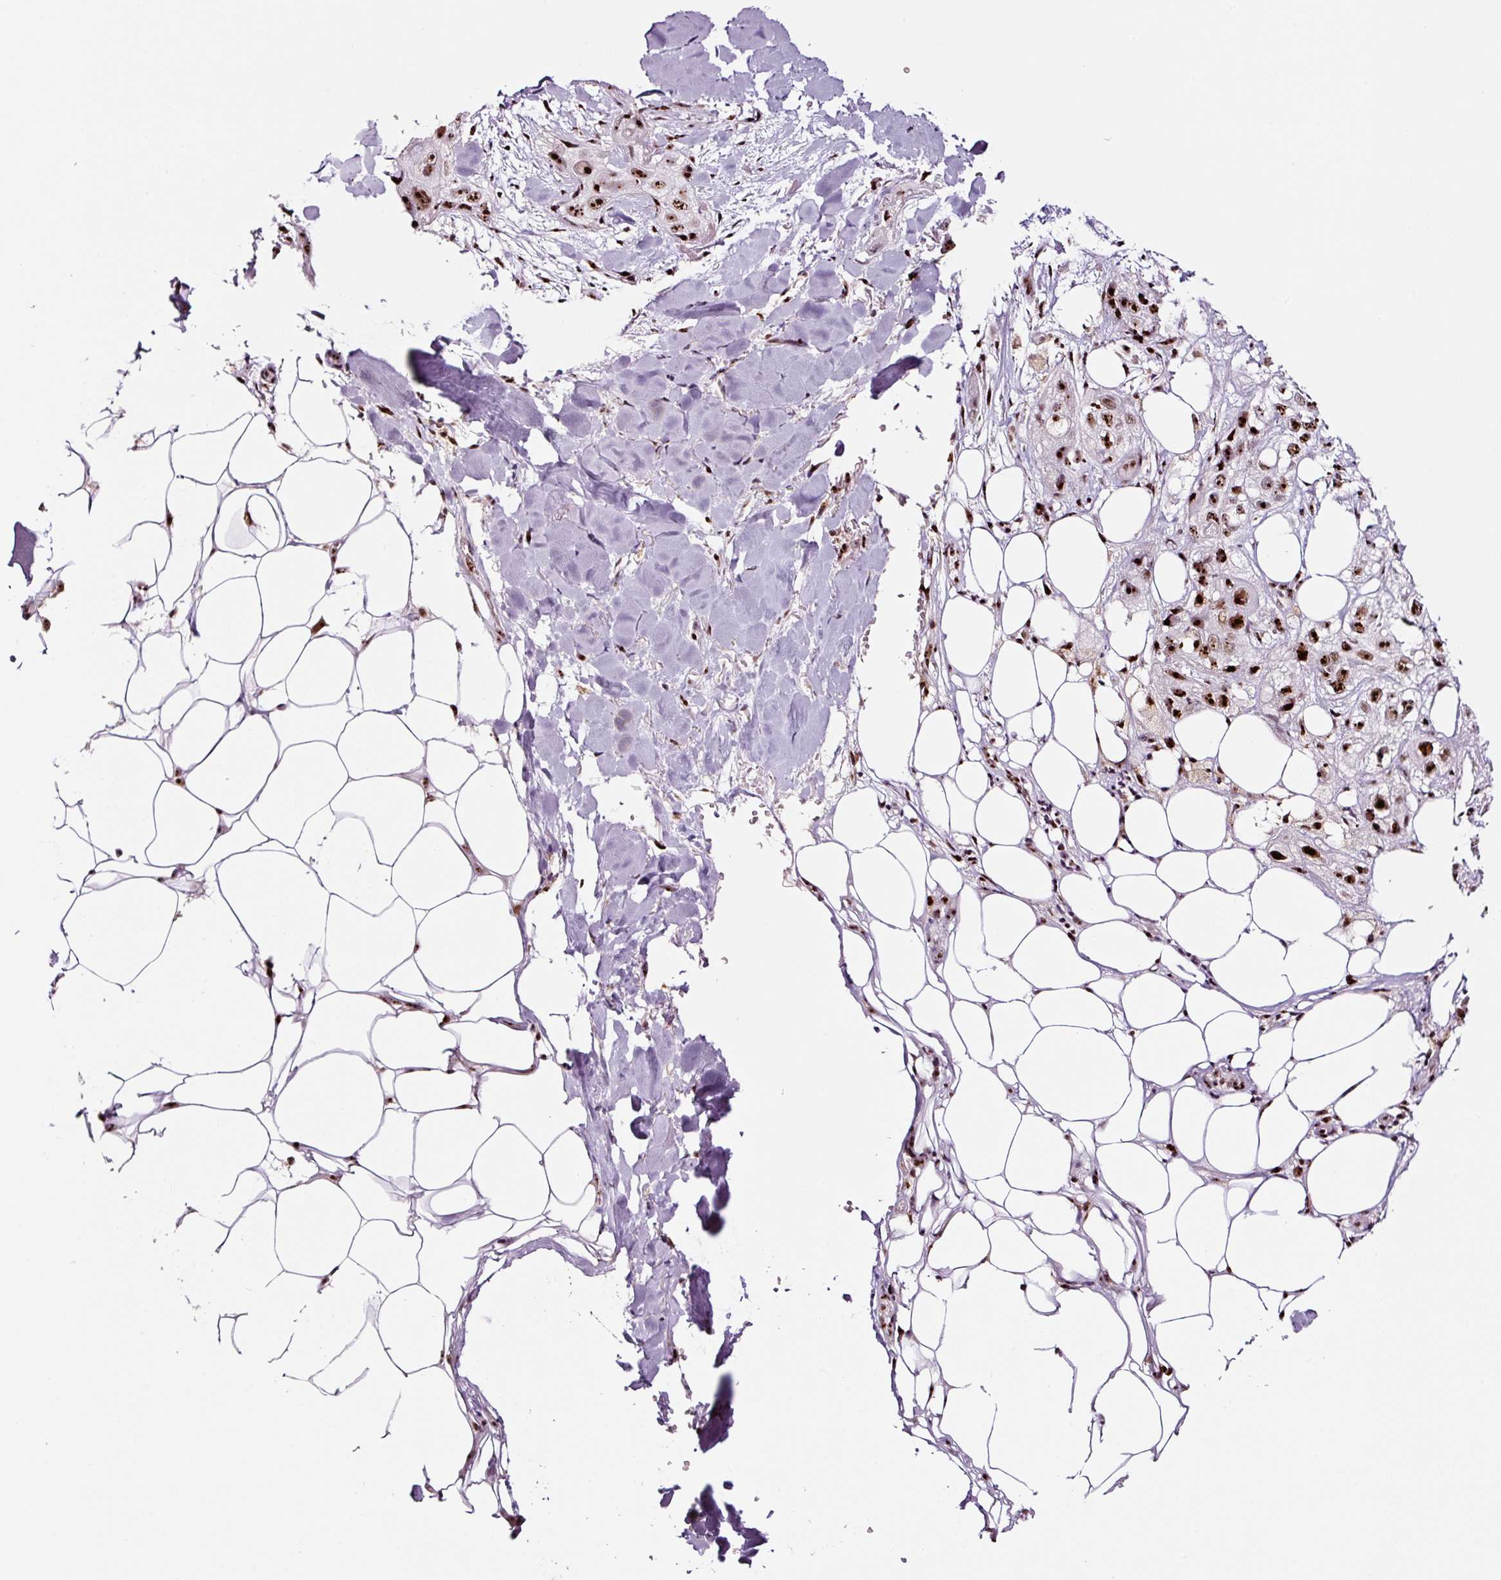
{"staining": {"intensity": "strong", "quantity": "25%-75%", "location": "nuclear"}, "tissue": "skin cancer", "cell_type": "Tumor cells", "image_type": "cancer", "snomed": [{"axis": "morphology", "description": "Normal tissue, NOS"}, {"axis": "morphology", "description": "Squamous cell carcinoma, NOS"}, {"axis": "topography", "description": "Skin"}], "caption": "Human skin cancer (squamous cell carcinoma) stained with a brown dye displays strong nuclear positive expression in about 25%-75% of tumor cells.", "gene": "GNL3", "patient": {"sex": "male", "age": 72}}